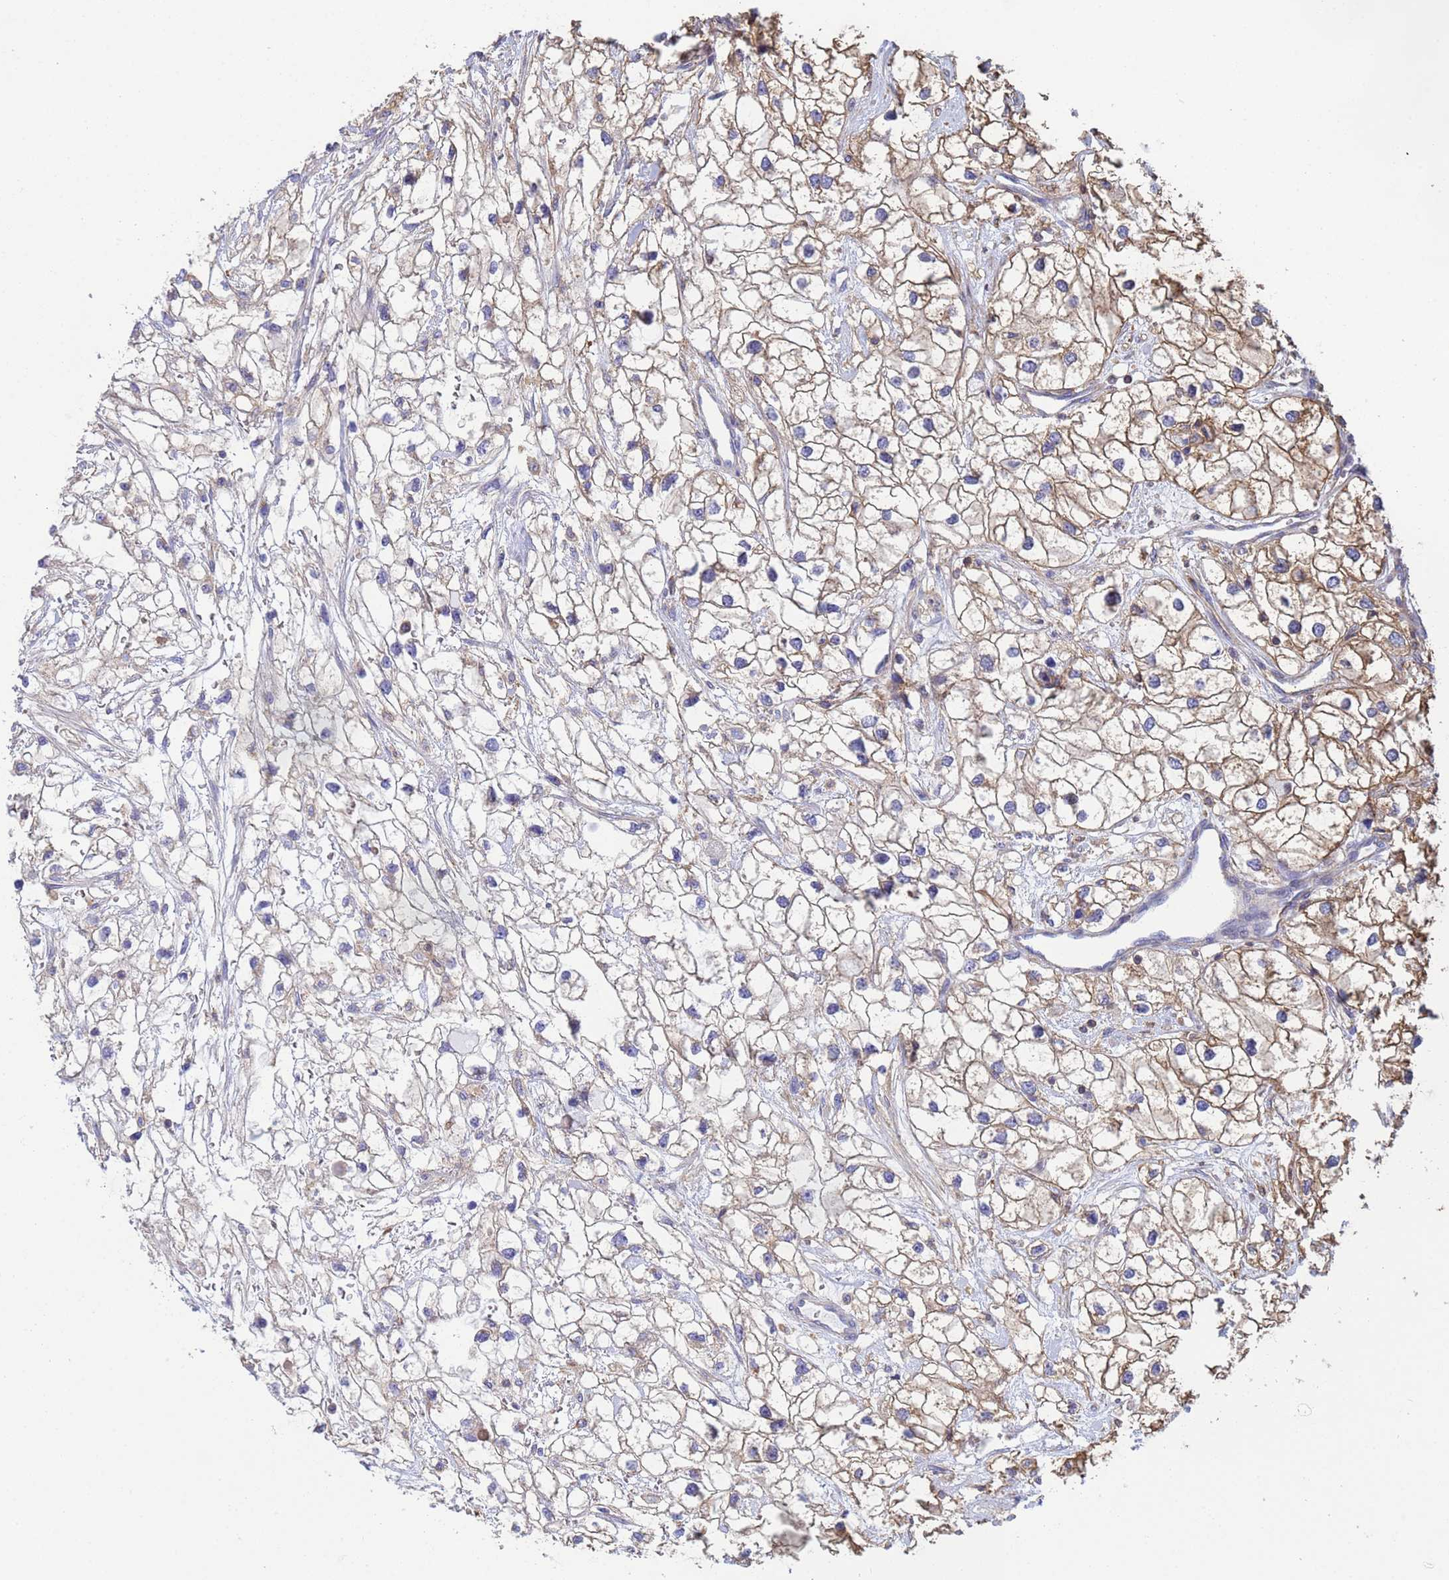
{"staining": {"intensity": "moderate", "quantity": "<25%", "location": "cytoplasmic/membranous"}, "tissue": "renal cancer", "cell_type": "Tumor cells", "image_type": "cancer", "snomed": [{"axis": "morphology", "description": "Adenocarcinoma, NOS"}, {"axis": "topography", "description": "Kidney"}], "caption": "Immunohistochemical staining of renal cancer (adenocarcinoma) reveals low levels of moderate cytoplasmic/membranous expression in about <25% of tumor cells. The protein is stained brown, and the nuclei are stained in blue (DAB (3,3'-diaminobenzidine) IHC with brightfield microscopy, high magnification).", "gene": "ZNG1B", "patient": {"sex": "male", "age": 59}}